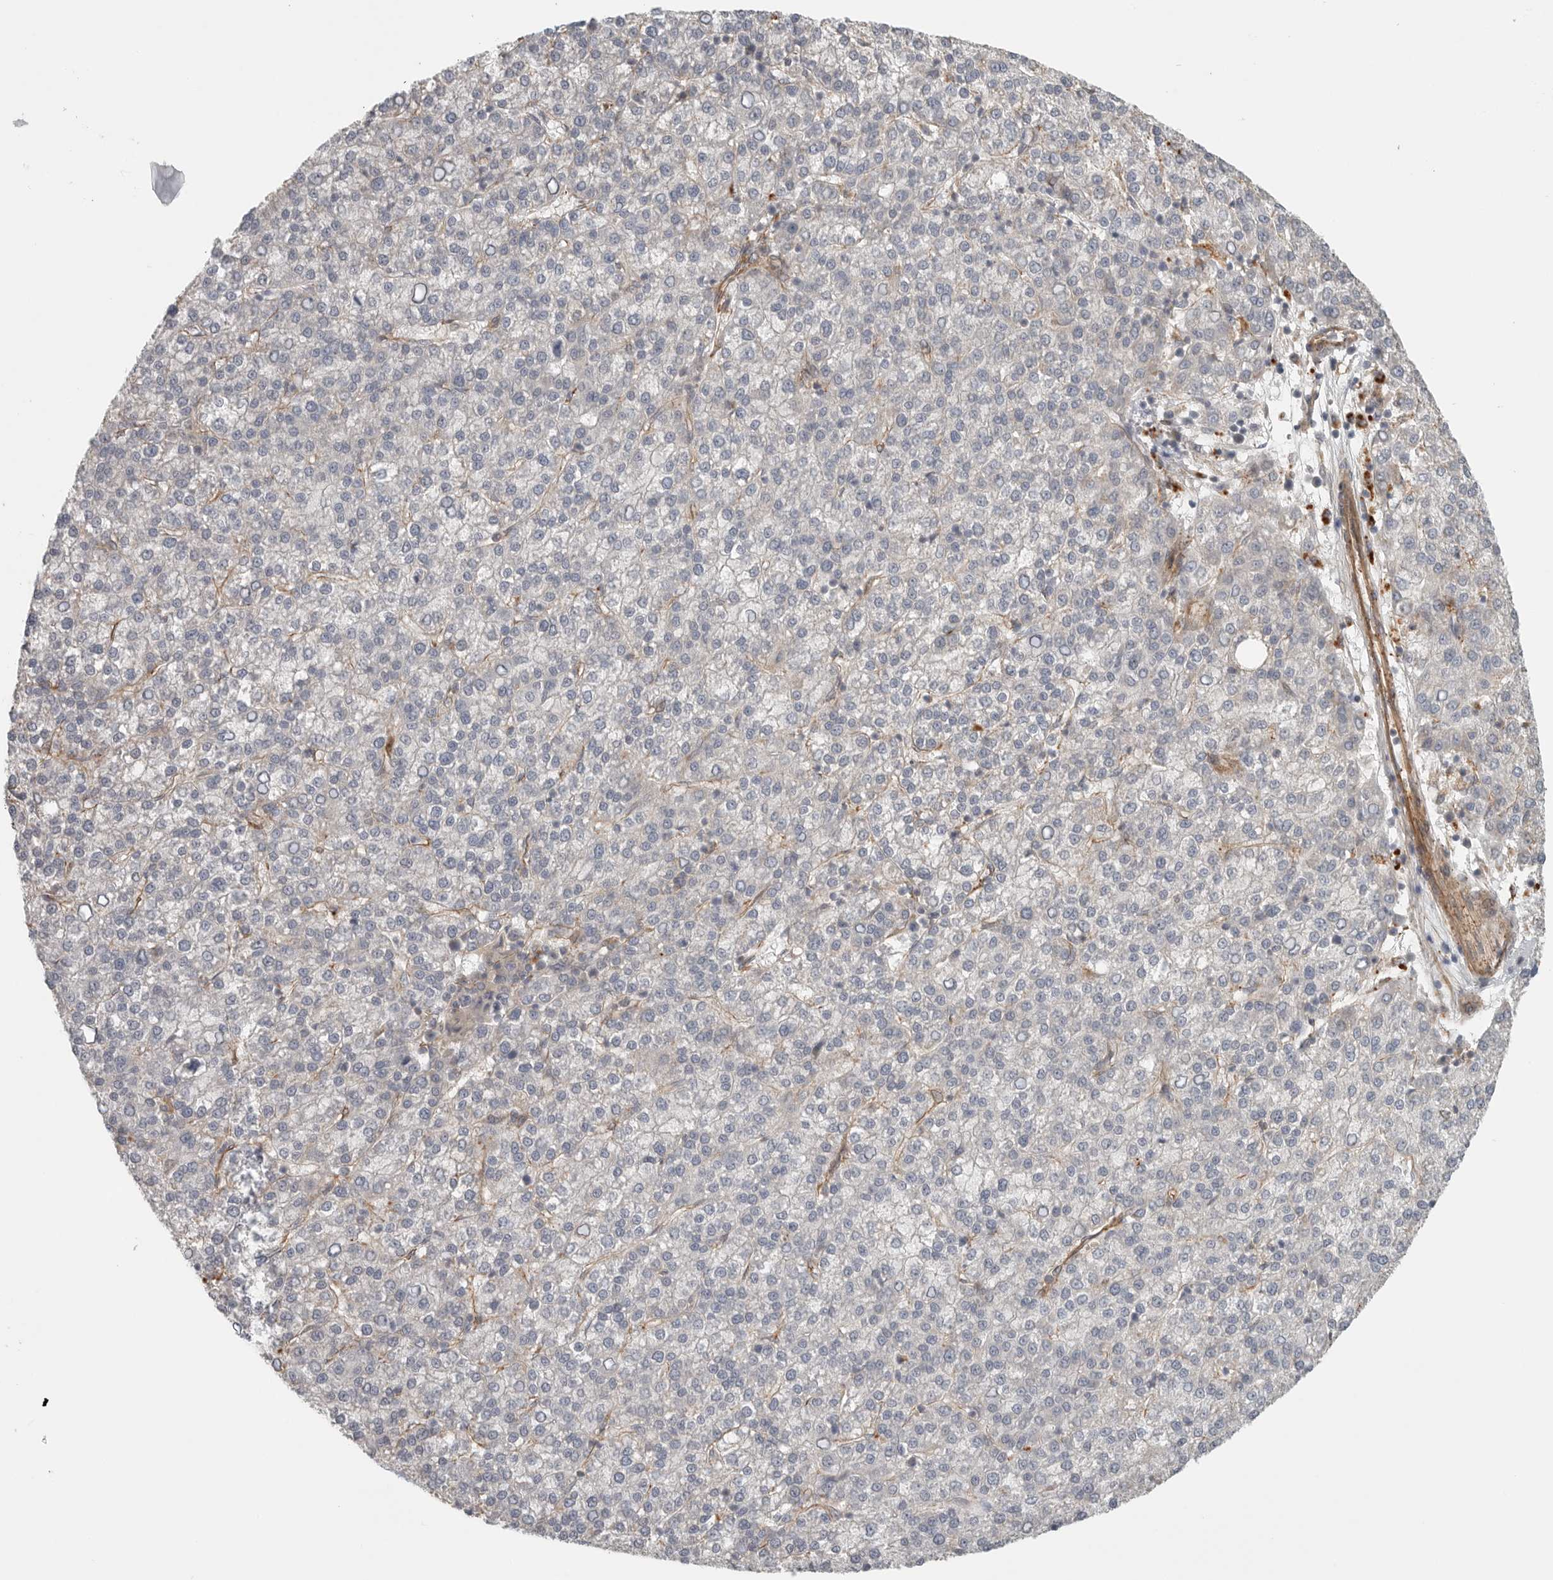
{"staining": {"intensity": "negative", "quantity": "none", "location": "none"}, "tissue": "liver cancer", "cell_type": "Tumor cells", "image_type": "cancer", "snomed": [{"axis": "morphology", "description": "Carcinoma, Hepatocellular, NOS"}, {"axis": "topography", "description": "Liver"}], "caption": "Hepatocellular carcinoma (liver) was stained to show a protein in brown. There is no significant staining in tumor cells.", "gene": "LONRF1", "patient": {"sex": "female", "age": 58}}